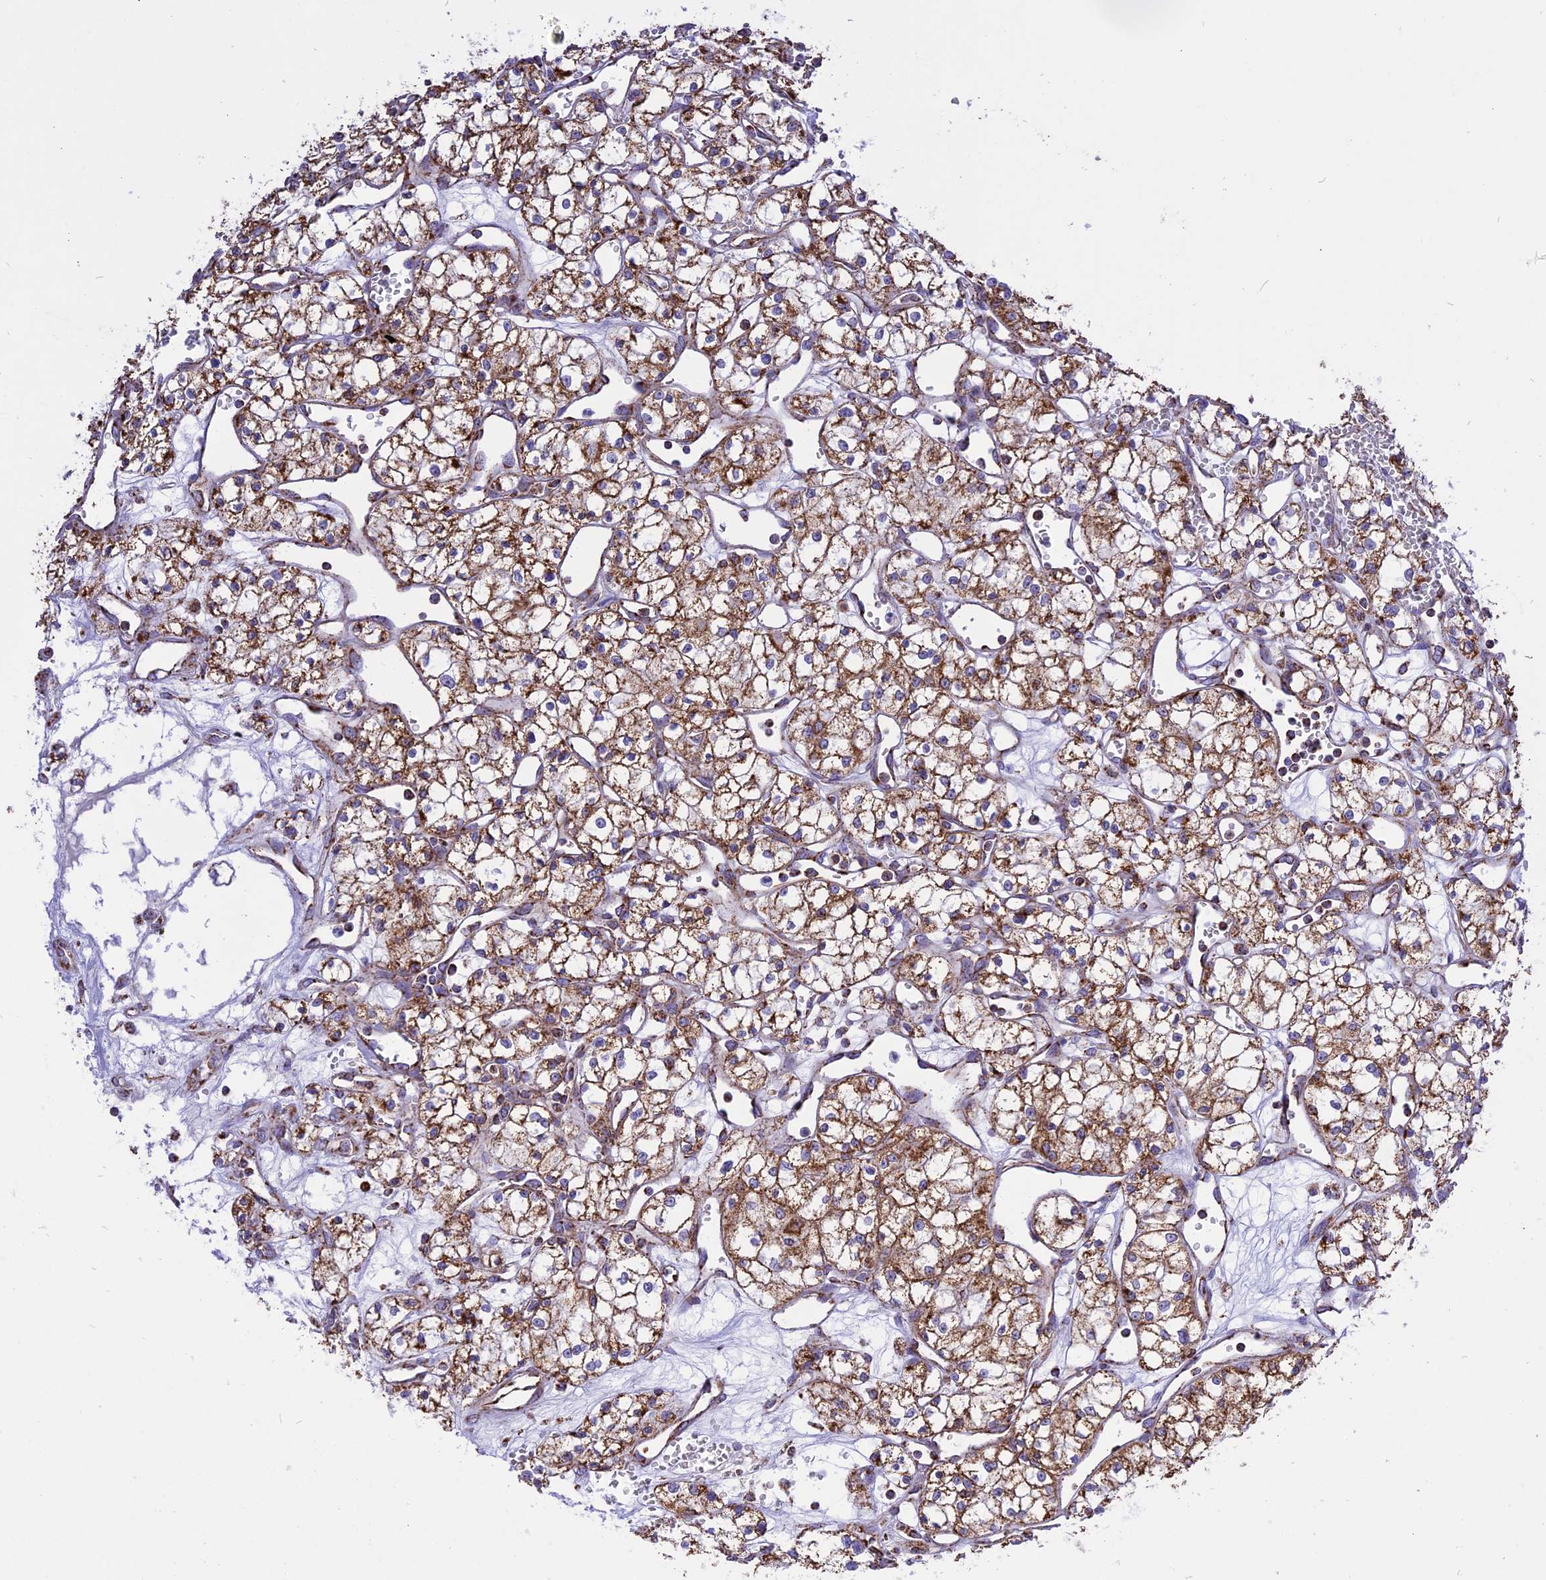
{"staining": {"intensity": "moderate", "quantity": ">75%", "location": "cytoplasmic/membranous"}, "tissue": "renal cancer", "cell_type": "Tumor cells", "image_type": "cancer", "snomed": [{"axis": "morphology", "description": "Adenocarcinoma, NOS"}, {"axis": "topography", "description": "Kidney"}], "caption": "Tumor cells show medium levels of moderate cytoplasmic/membranous expression in approximately >75% of cells in renal cancer.", "gene": "TTC4", "patient": {"sex": "male", "age": 59}}